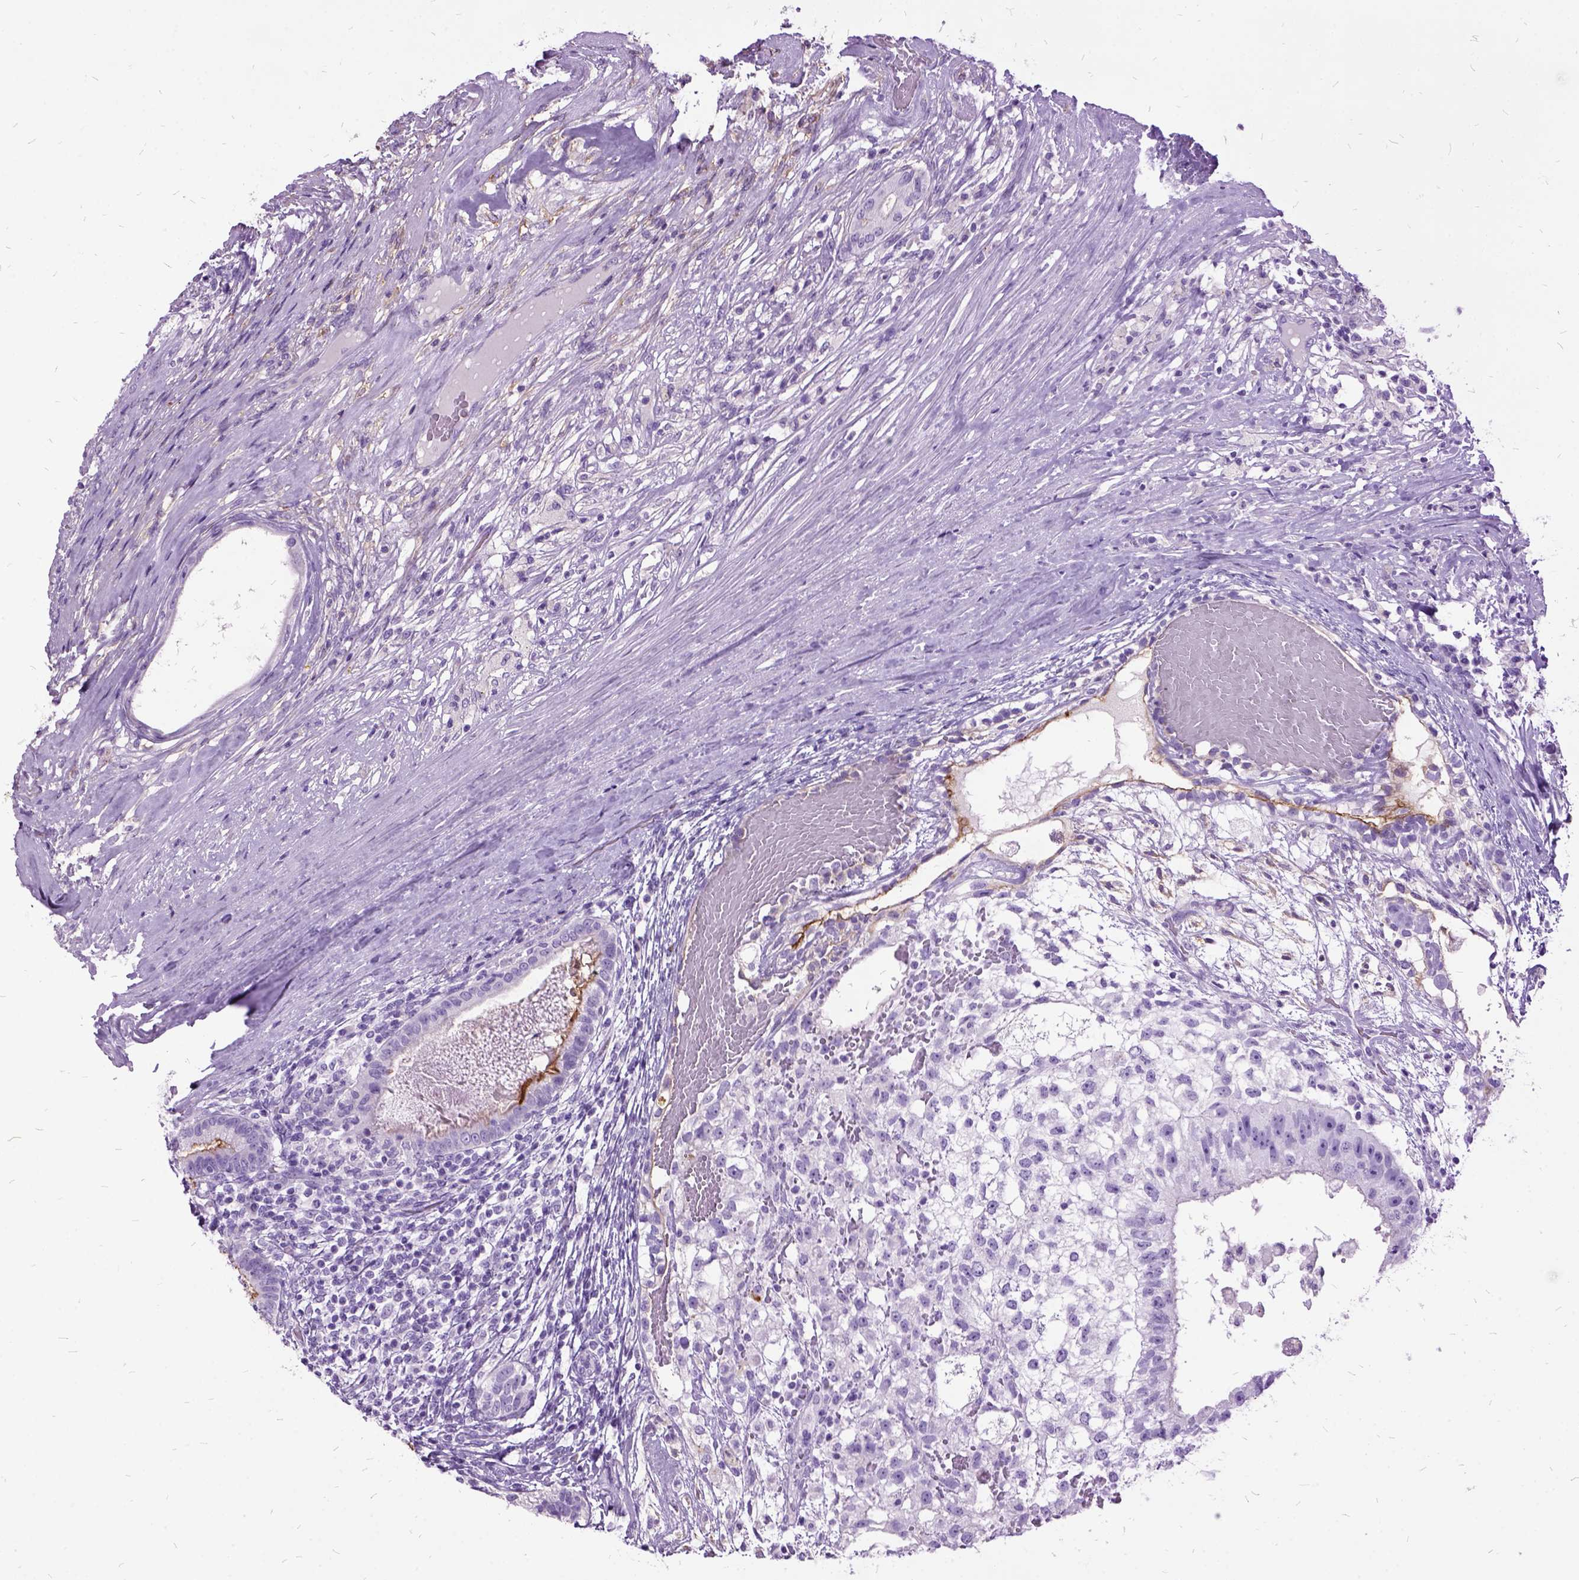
{"staining": {"intensity": "negative", "quantity": "none", "location": "none"}, "tissue": "testis cancer", "cell_type": "Tumor cells", "image_type": "cancer", "snomed": [{"axis": "morphology", "description": "Seminoma, NOS"}, {"axis": "morphology", "description": "Carcinoma, Embryonal, NOS"}, {"axis": "topography", "description": "Testis"}], "caption": "High power microscopy histopathology image of an immunohistochemistry (IHC) histopathology image of embryonal carcinoma (testis), revealing no significant positivity in tumor cells.", "gene": "MME", "patient": {"sex": "male", "age": 41}}